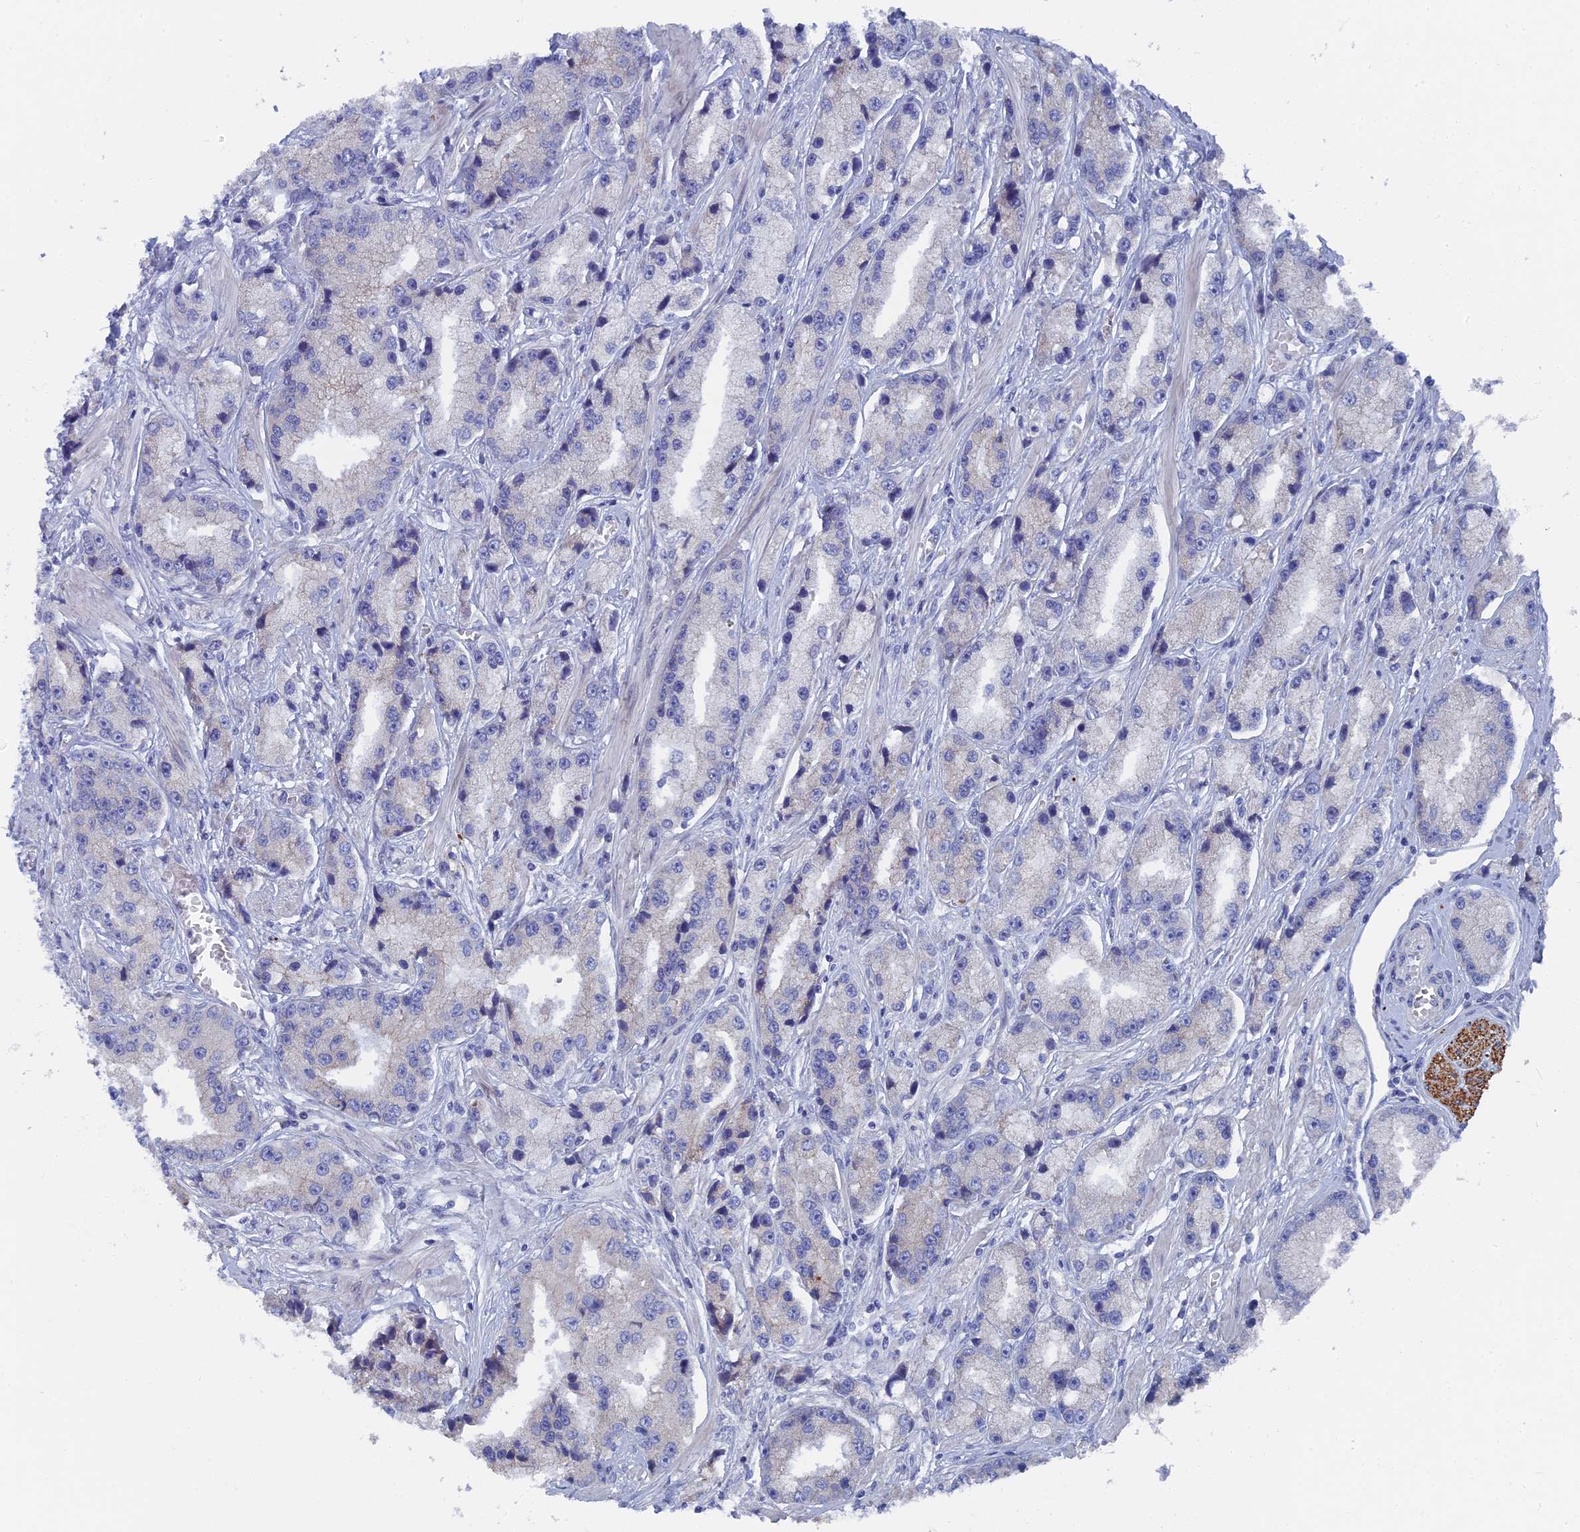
{"staining": {"intensity": "negative", "quantity": "none", "location": "none"}, "tissue": "prostate cancer", "cell_type": "Tumor cells", "image_type": "cancer", "snomed": [{"axis": "morphology", "description": "Adenocarcinoma, High grade"}, {"axis": "topography", "description": "Prostate"}], "caption": "The image reveals no significant positivity in tumor cells of prostate cancer.", "gene": "TMEM161A", "patient": {"sex": "male", "age": 74}}